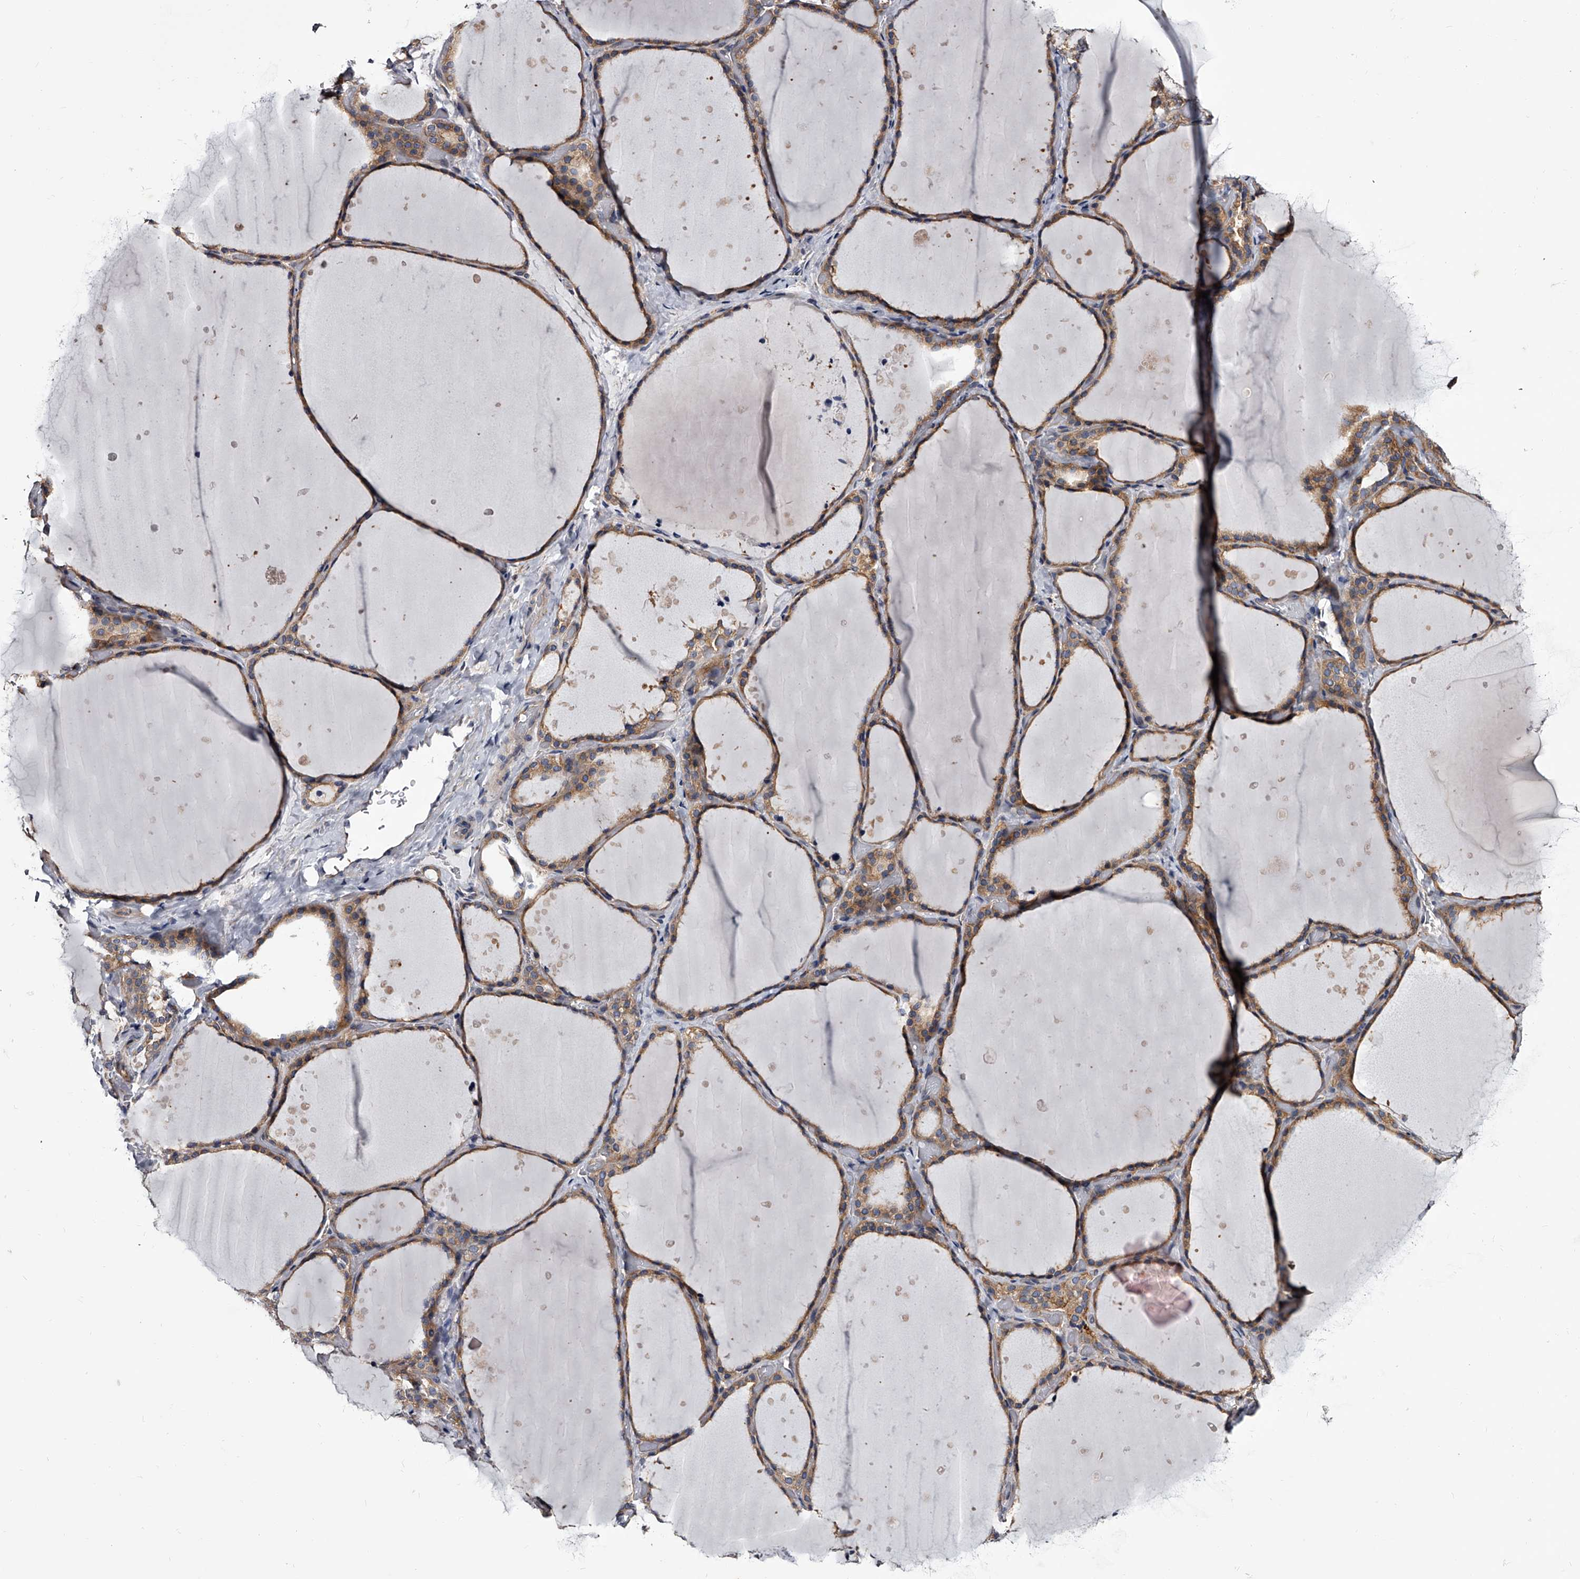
{"staining": {"intensity": "moderate", "quantity": ">75%", "location": "cytoplasmic/membranous"}, "tissue": "thyroid gland", "cell_type": "Glandular cells", "image_type": "normal", "snomed": [{"axis": "morphology", "description": "Normal tissue, NOS"}, {"axis": "topography", "description": "Thyroid gland"}], "caption": "Thyroid gland stained for a protein exhibits moderate cytoplasmic/membranous positivity in glandular cells. (Stains: DAB in brown, nuclei in blue, Microscopy: brightfield microscopy at high magnification).", "gene": "GAPVD1", "patient": {"sex": "female", "age": 44}}